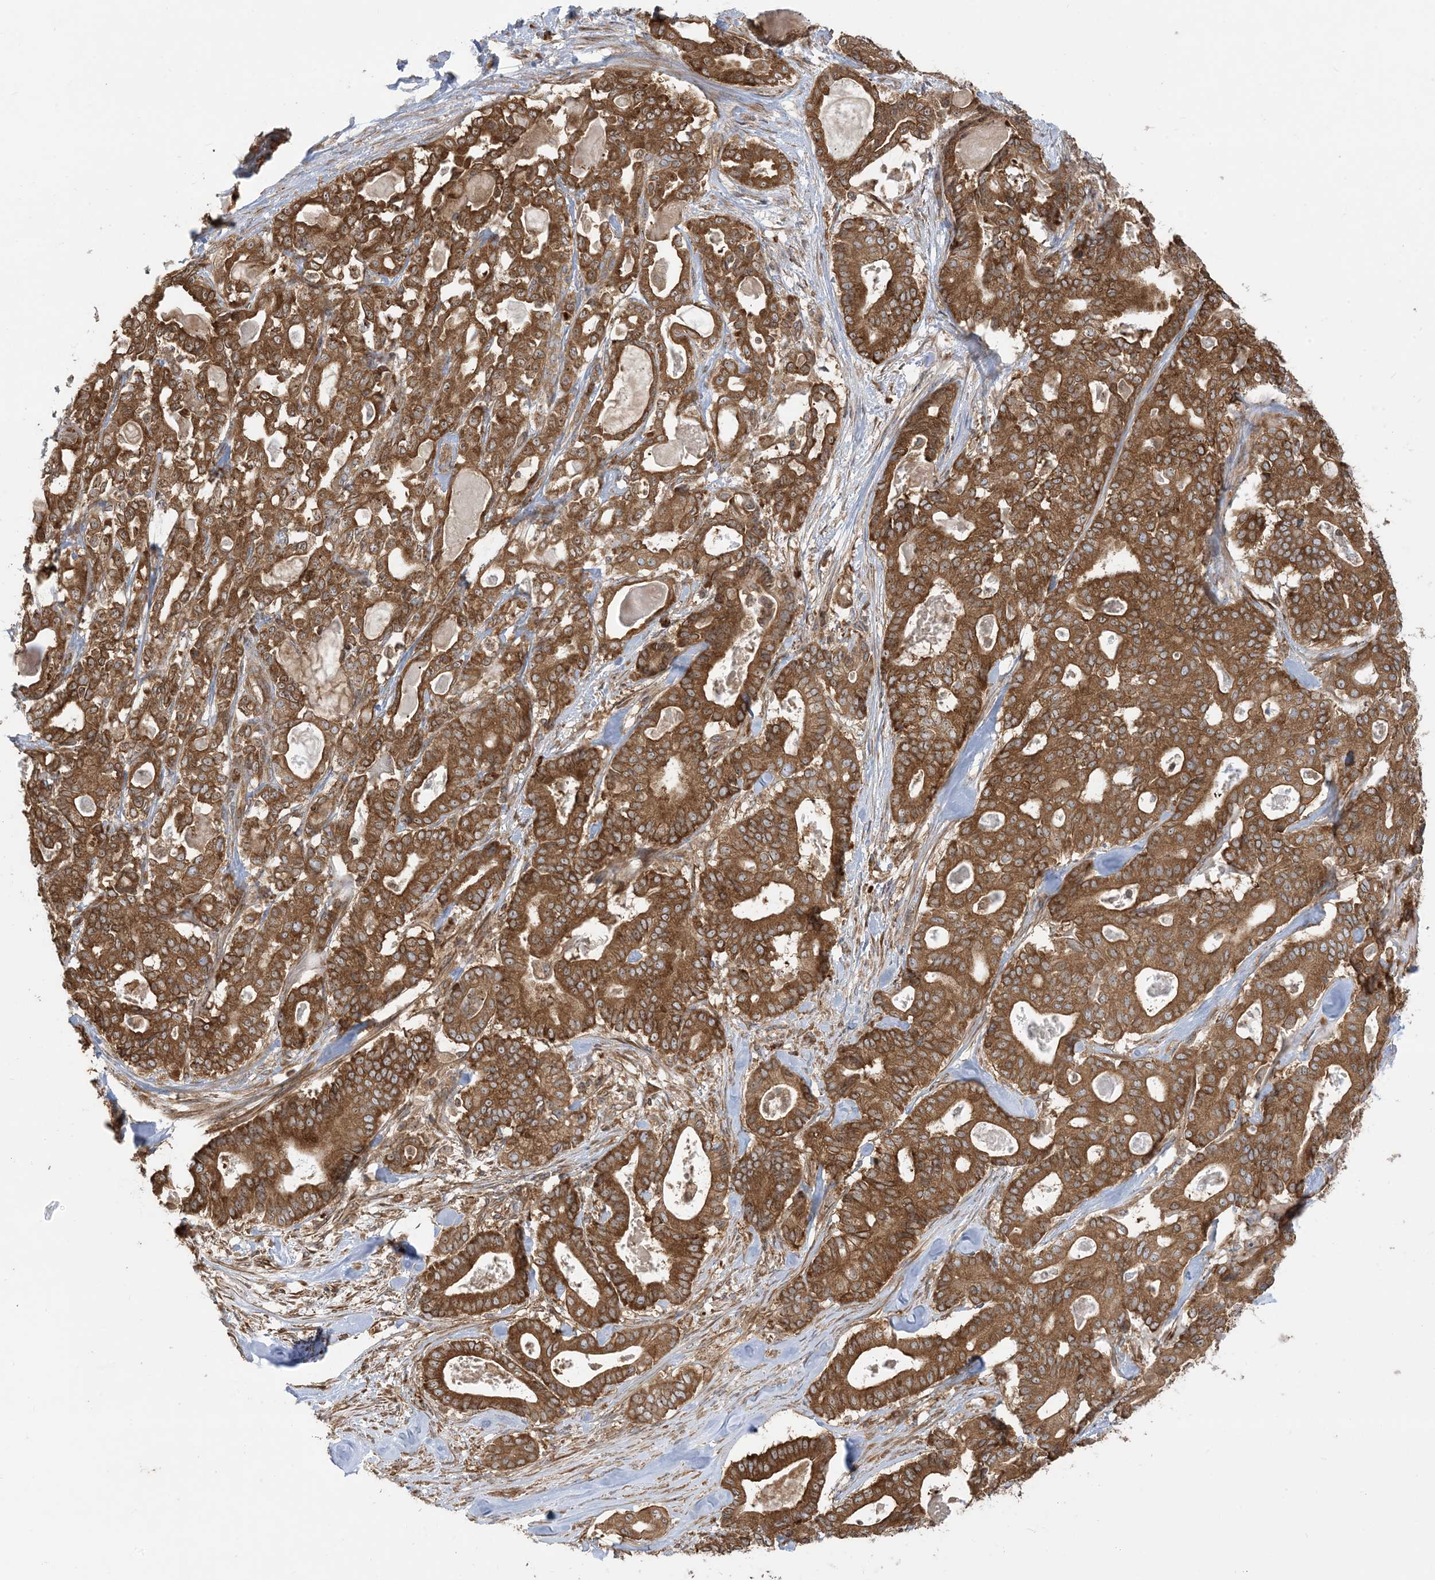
{"staining": {"intensity": "strong", "quantity": ">75%", "location": "cytoplasmic/membranous,nuclear"}, "tissue": "pancreatic cancer", "cell_type": "Tumor cells", "image_type": "cancer", "snomed": [{"axis": "morphology", "description": "Adenocarcinoma, NOS"}, {"axis": "topography", "description": "Pancreas"}], "caption": "Immunohistochemical staining of pancreatic cancer reveals high levels of strong cytoplasmic/membranous and nuclear protein expression in about >75% of tumor cells.", "gene": "SRP72", "patient": {"sex": "male", "age": 63}}